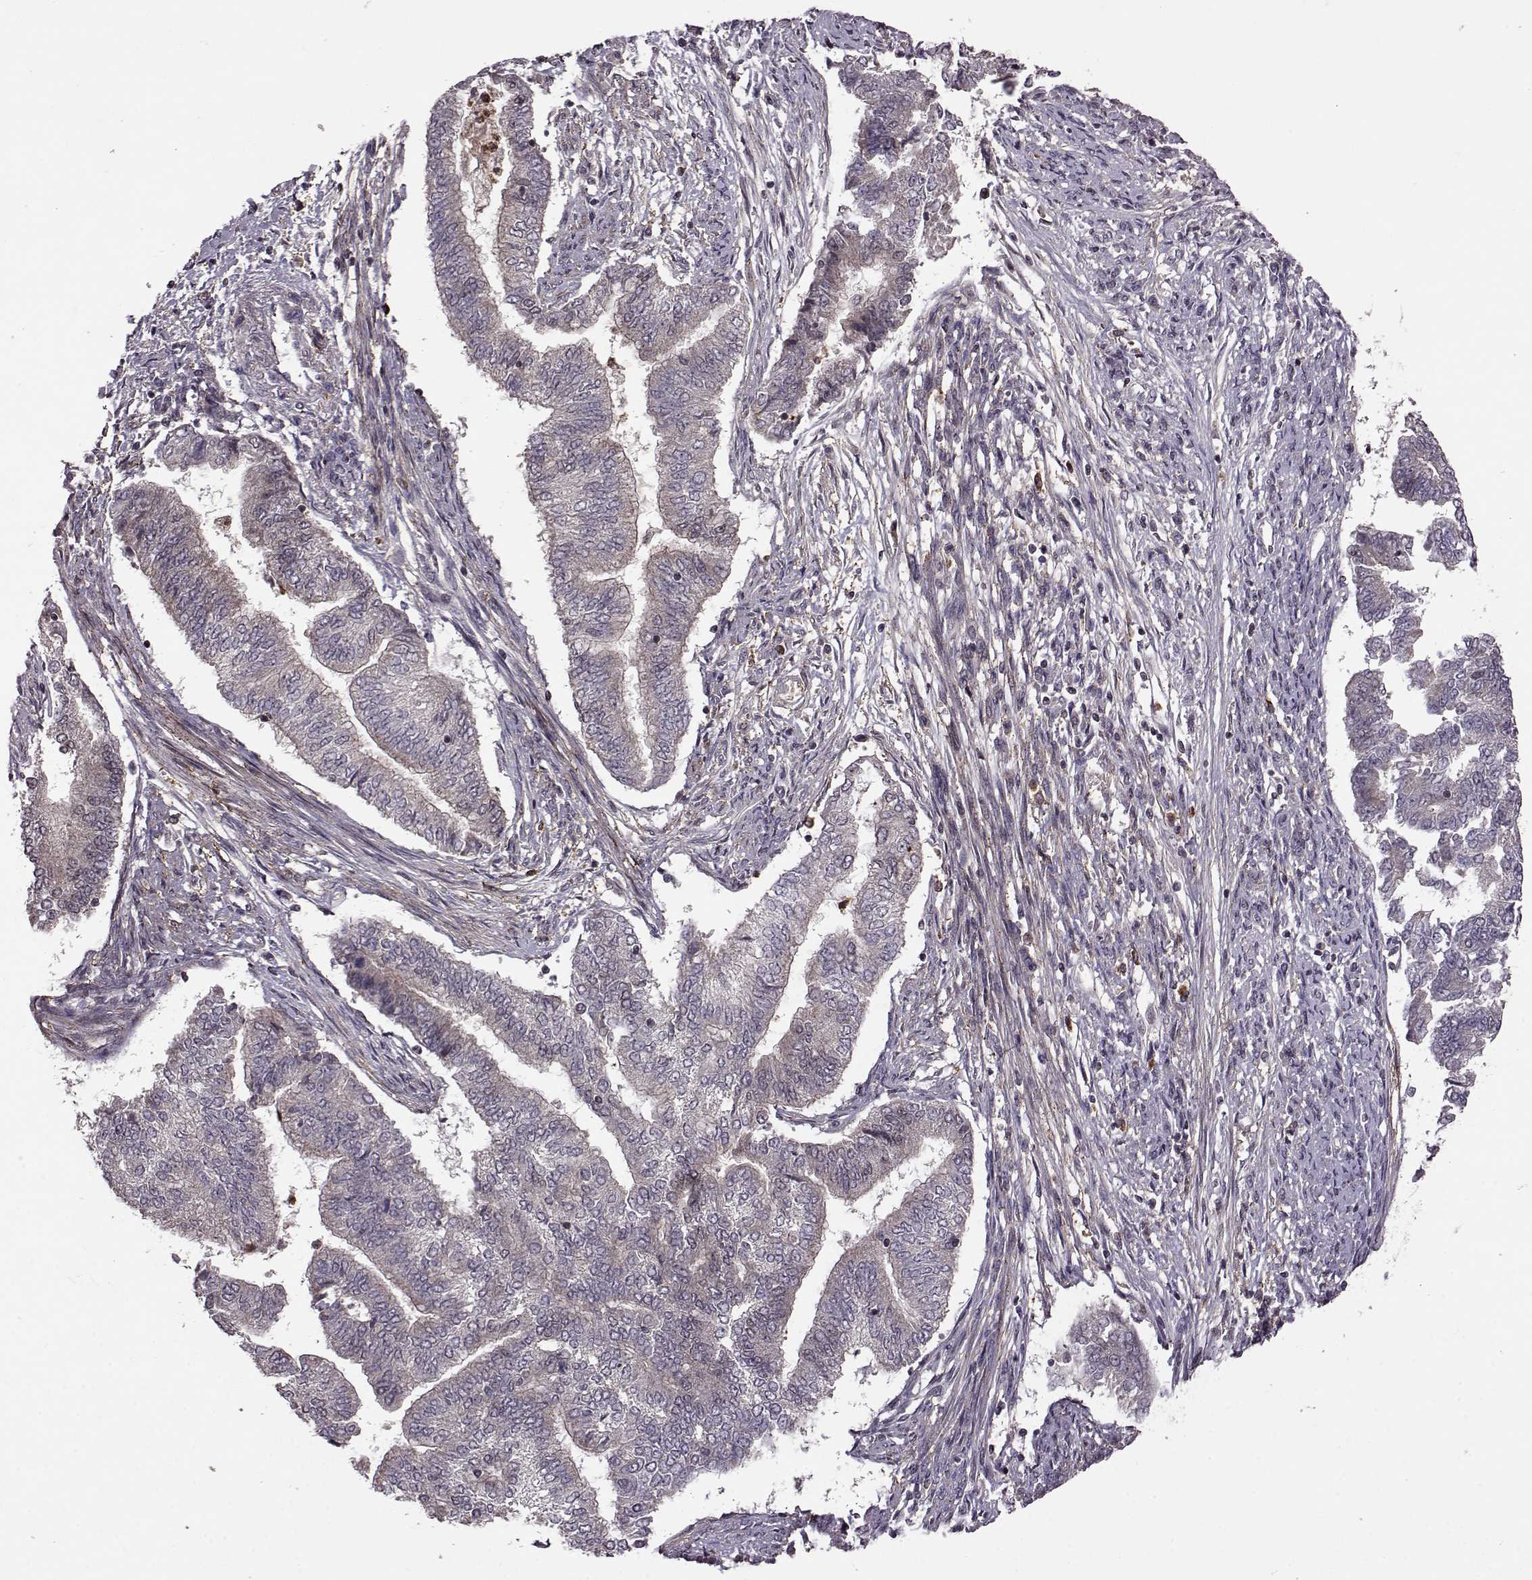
{"staining": {"intensity": "weak", "quantity": "<25%", "location": "cytoplasmic/membranous"}, "tissue": "endometrial cancer", "cell_type": "Tumor cells", "image_type": "cancer", "snomed": [{"axis": "morphology", "description": "Adenocarcinoma, NOS"}, {"axis": "topography", "description": "Endometrium"}], "caption": "Micrograph shows no protein positivity in tumor cells of endometrial cancer (adenocarcinoma) tissue.", "gene": "TRMU", "patient": {"sex": "female", "age": 65}}